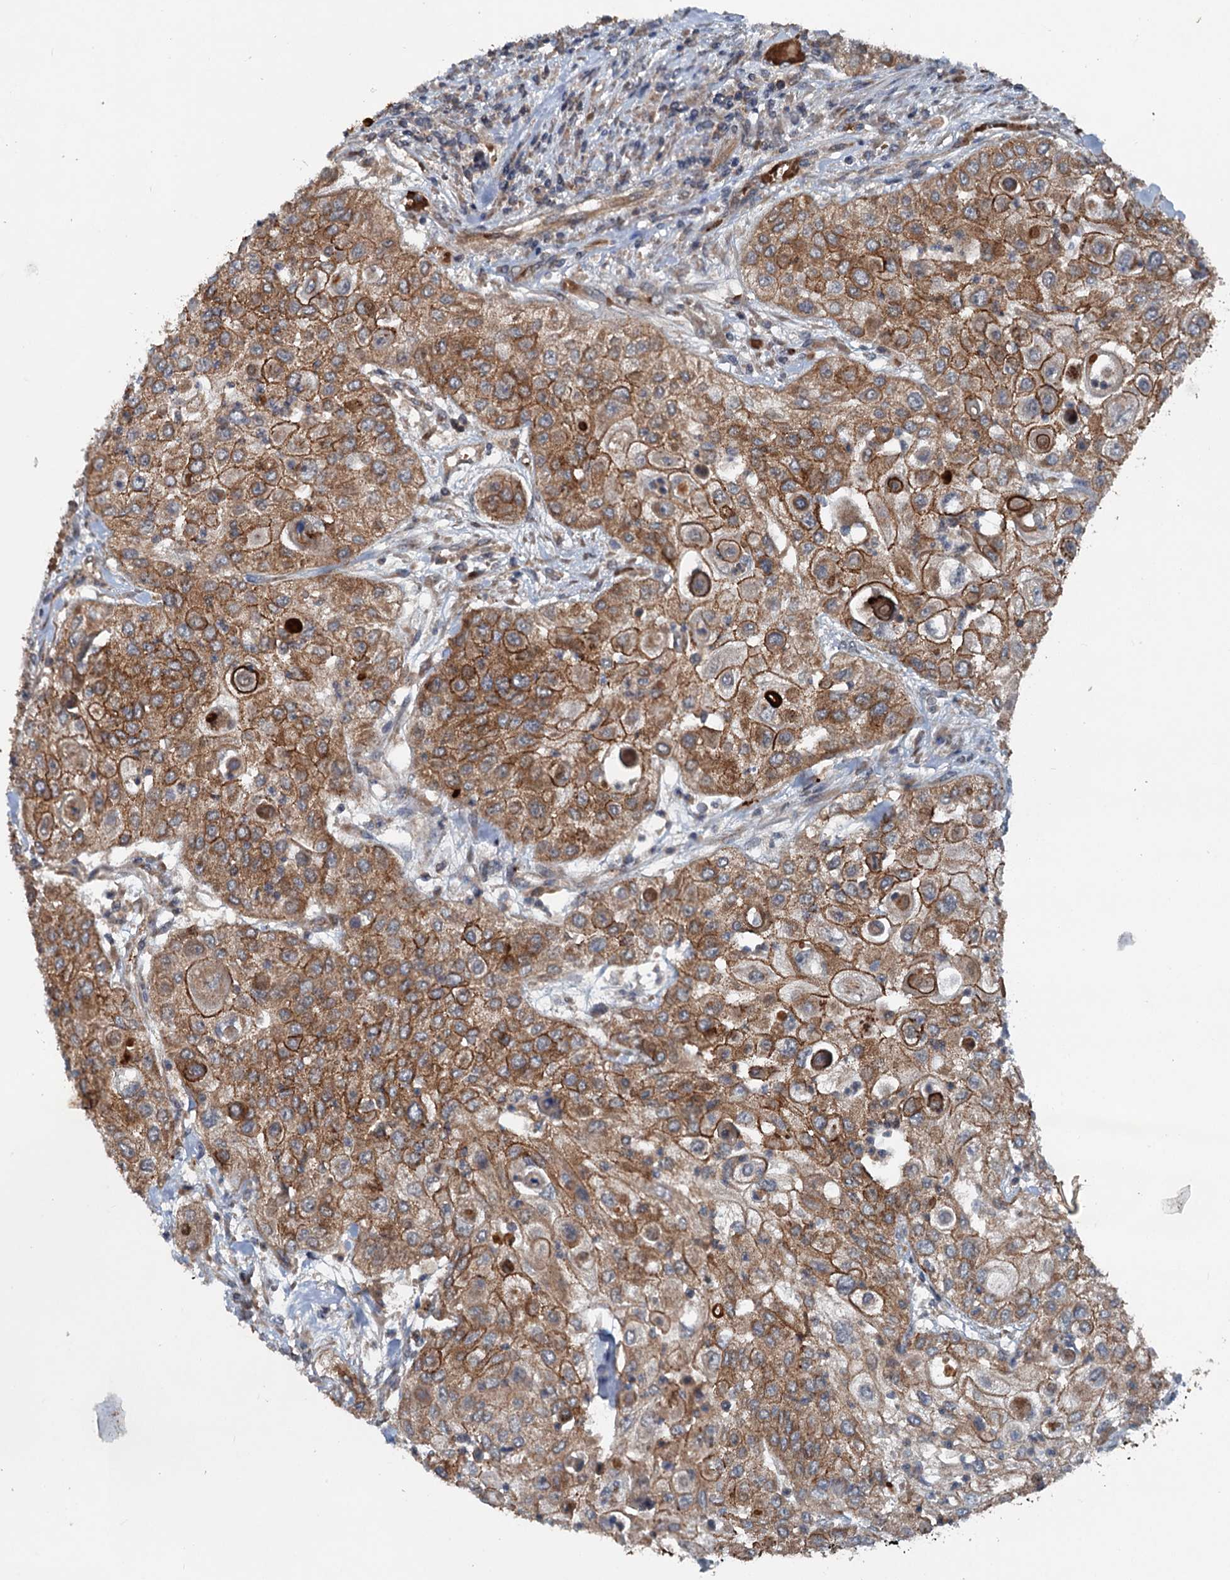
{"staining": {"intensity": "moderate", "quantity": ">75%", "location": "cytoplasmic/membranous"}, "tissue": "urothelial cancer", "cell_type": "Tumor cells", "image_type": "cancer", "snomed": [{"axis": "morphology", "description": "Urothelial carcinoma, High grade"}, {"axis": "topography", "description": "Urinary bladder"}], "caption": "Tumor cells show moderate cytoplasmic/membranous staining in about >75% of cells in urothelial carcinoma (high-grade). The staining was performed using DAB to visualize the protein expression in brown, while the nuclei were stained in blue with hematoxylin (Magnification: 20x).", "gene": "N4BP2L2", "patient": {"sex": "female", "age": 79}}